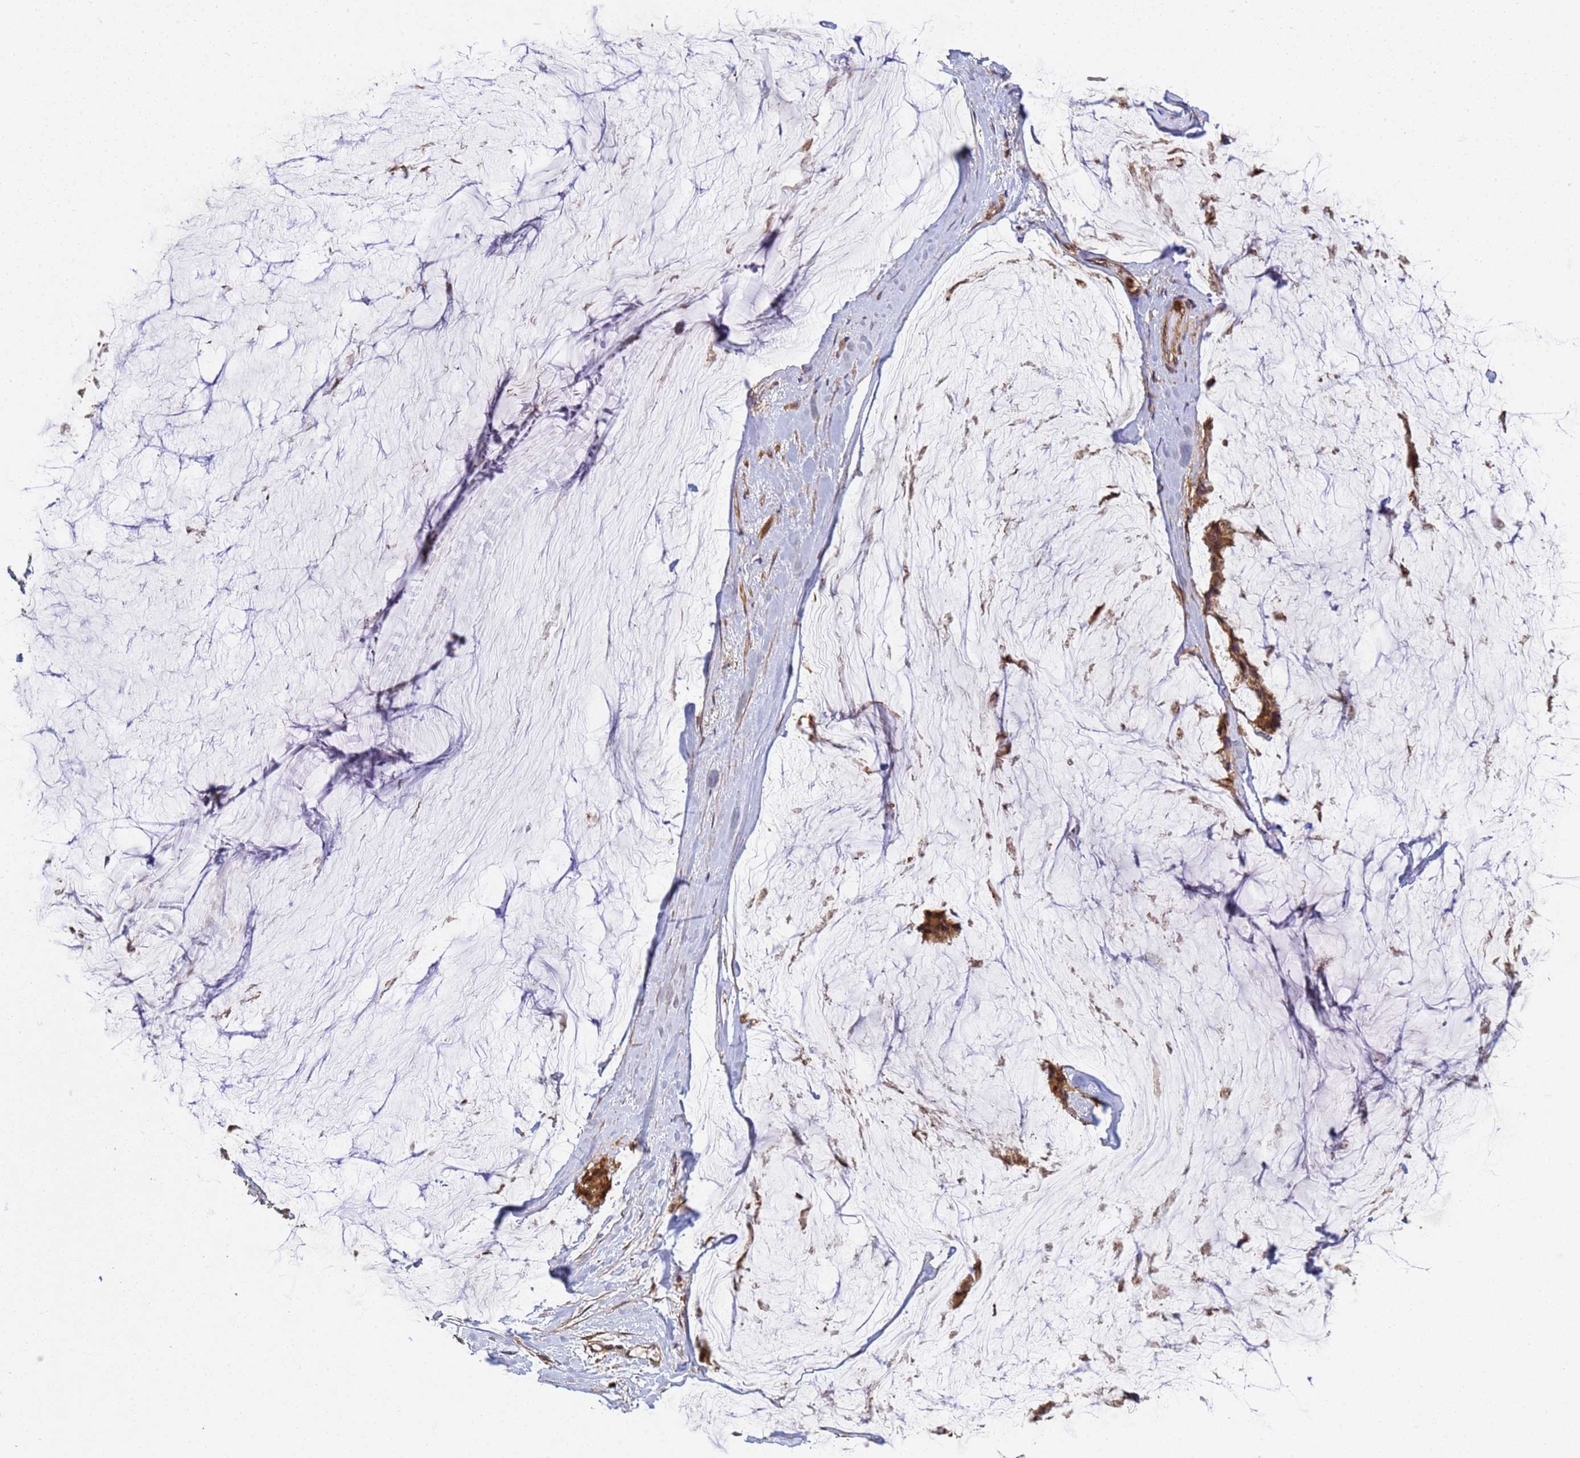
{"staining": {"intensity": "moderate", "quantity": ">75%", "location": "cytoplasmic/membranous"}, "tissue": "ovarian cancer", "cell_type": "Tumor cells", "image_type": "cancer", "snomed": [{"axis": "morphology", "description": "Cystadenocarcinoma, mucinous, NOS"}, {"axis": "topography", "description": "Ovary"}], "caption": "Ovarian cancer (mucinous cystadenocarcinoma) stained for a protein (brown) shows moderate cytoplasmic/membranous positive positivity in about >75% of tumor cells.", "gene": "C8orf34", "patient": {"sex": "female", "age": 39}}